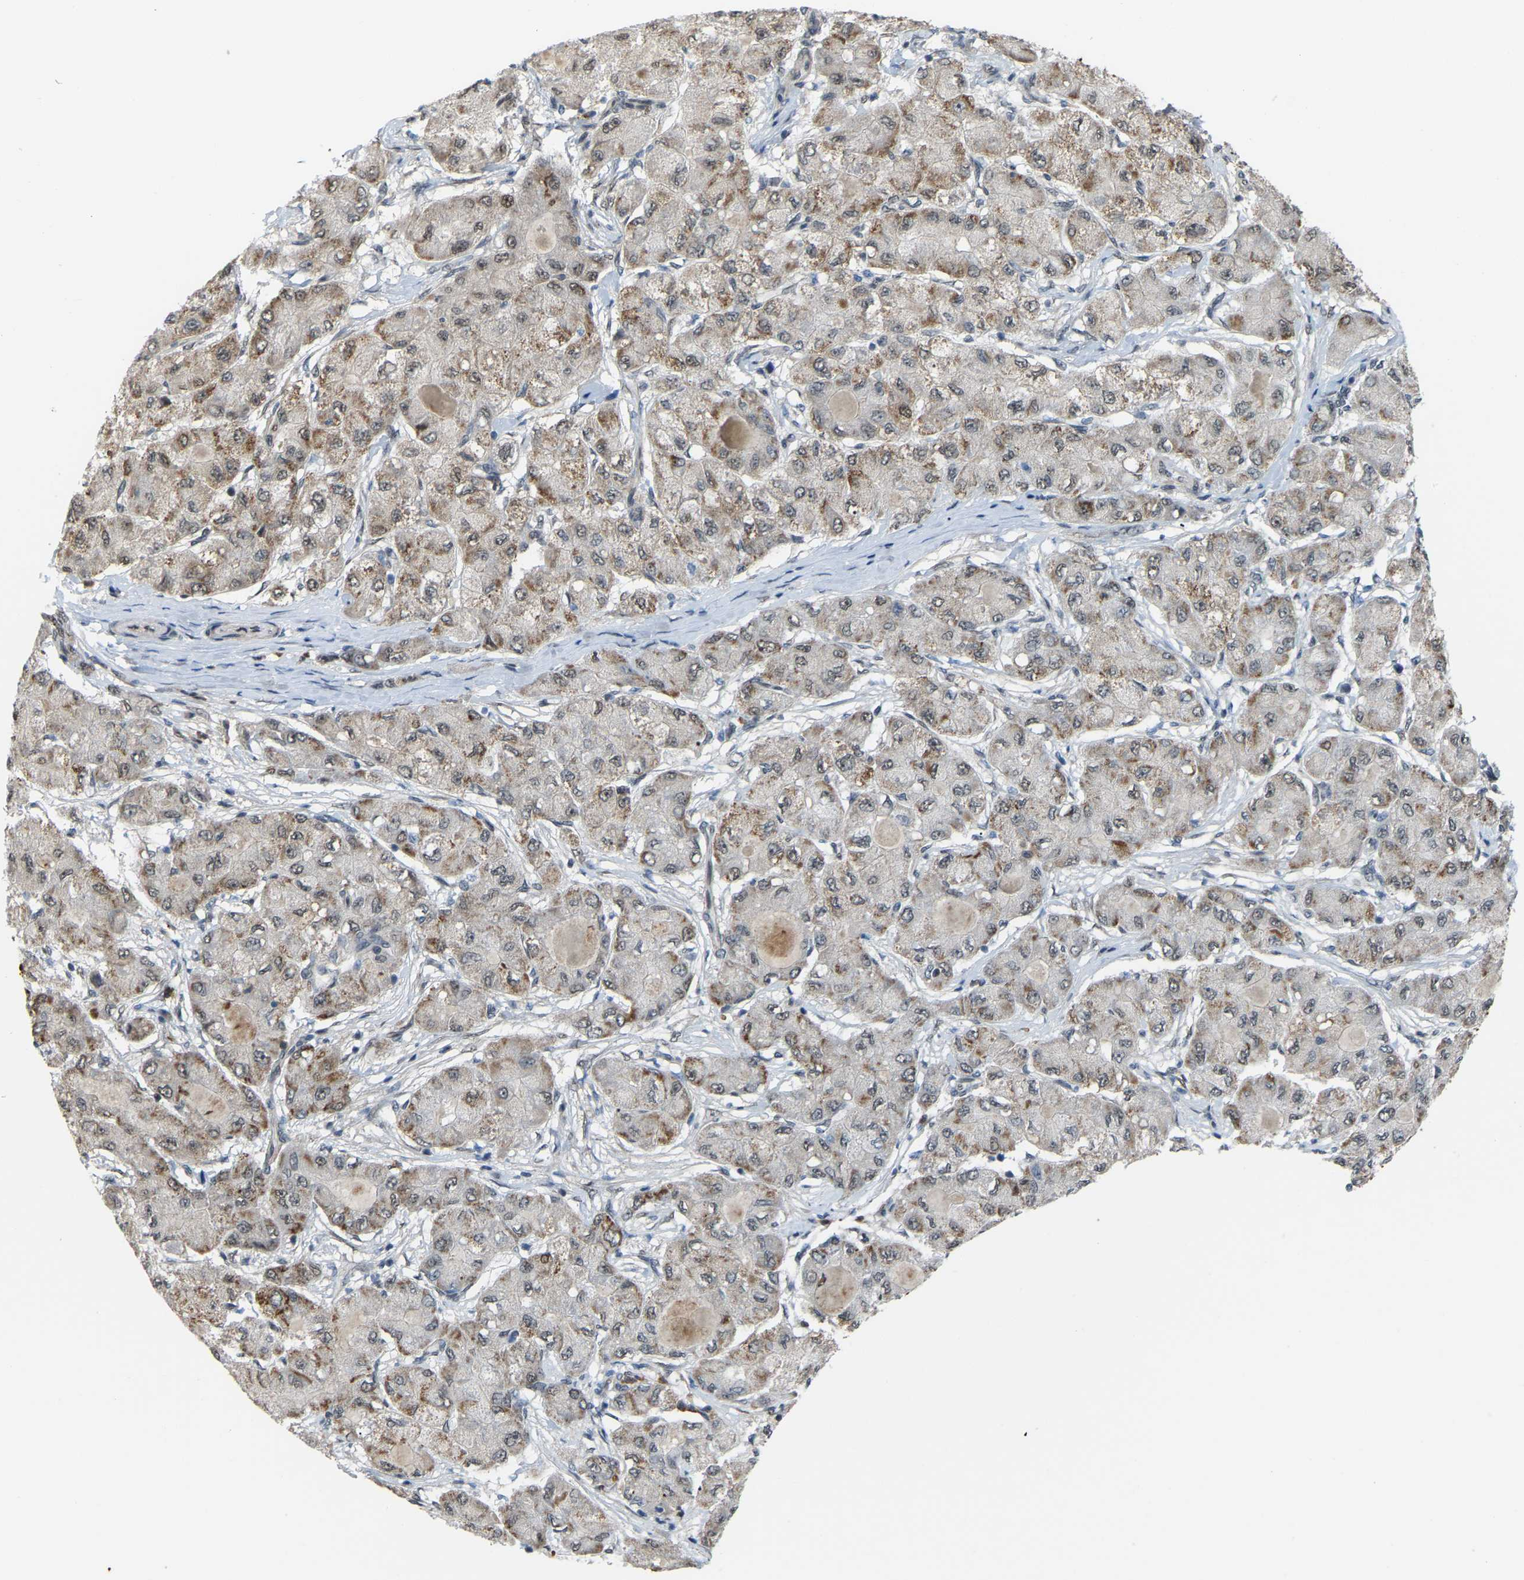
{"staining": {"intensity": "moderate", "quantity": "25%-75%", "location": "cytoplasmic/membranous"}, "tissue": "liver cancer", "cell_type": "Tumor cells", "image_type": "cancer", "snomed": [{"axis": "morphology", "description": "Carcinoma, Hepatocellular, NOS"}, {"axis": "topography", "description": "Liver"}], "caption": "IHC staining of liver cancer (hepatocellular carcinoma), which reveals medium levels of moderate cytoplasmic/membranous positivity in about 25%-75% of tumor cells indicating moderate cytoplasmic/membranous protein expression. The staining was performed using DAB (3,3'-diaminobenzidine) (brown) for protein detection and nuclei were counterstained in hematoxylin (blue).", "gene": "CROT", "patient": {"sex": "male", "age": 80}}